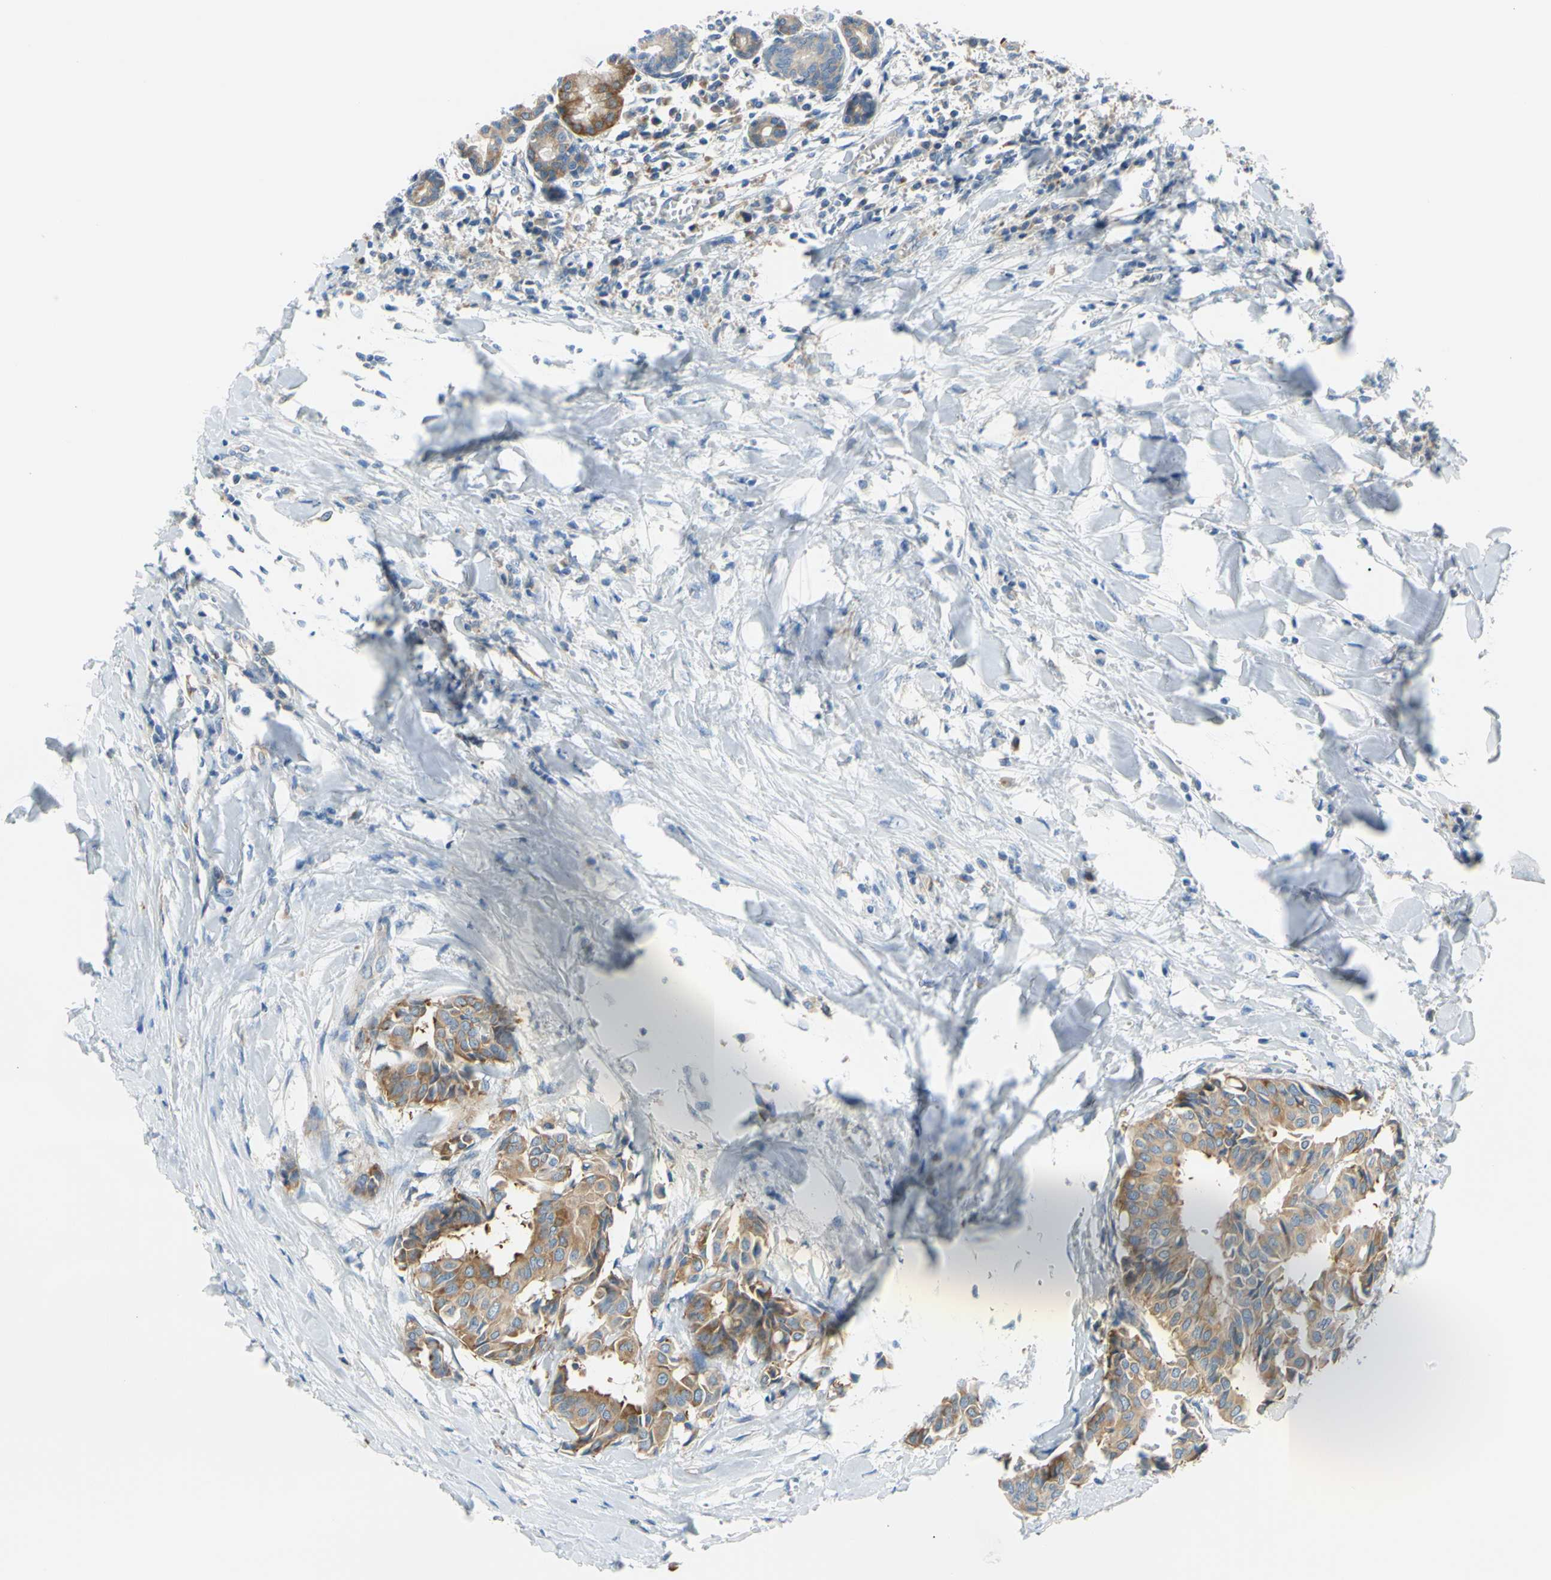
{"staining": {"intensity": "moderate", "quantity": ">75%", "location": "cytoplasmic/membranous"}, "tissue": "head and neck cancer", "cell_type": "Tumor cells", "image_type": "cancer", "snomed": [{"axis": "morphology", "description": "Adenocarcinoma, NOS"}, {"axis": "topography", "description": "Salivary gland"}, {"axis": "topography", "description": "Head-Neck"}], "caption": "Tumor cells exhibit moderate cytoplasmic/membranous positivity in about >75% of cells in adenocarcinoma (head and neck). The protein of interest is stained brown, and the nuclei are stained in blue (DAB (3,3'-diaminobenzidine) IHC with brightfield microscopy, high magnification).", "gene": "FRMD4B", "patient": {"sex": "female", "age": 59}}